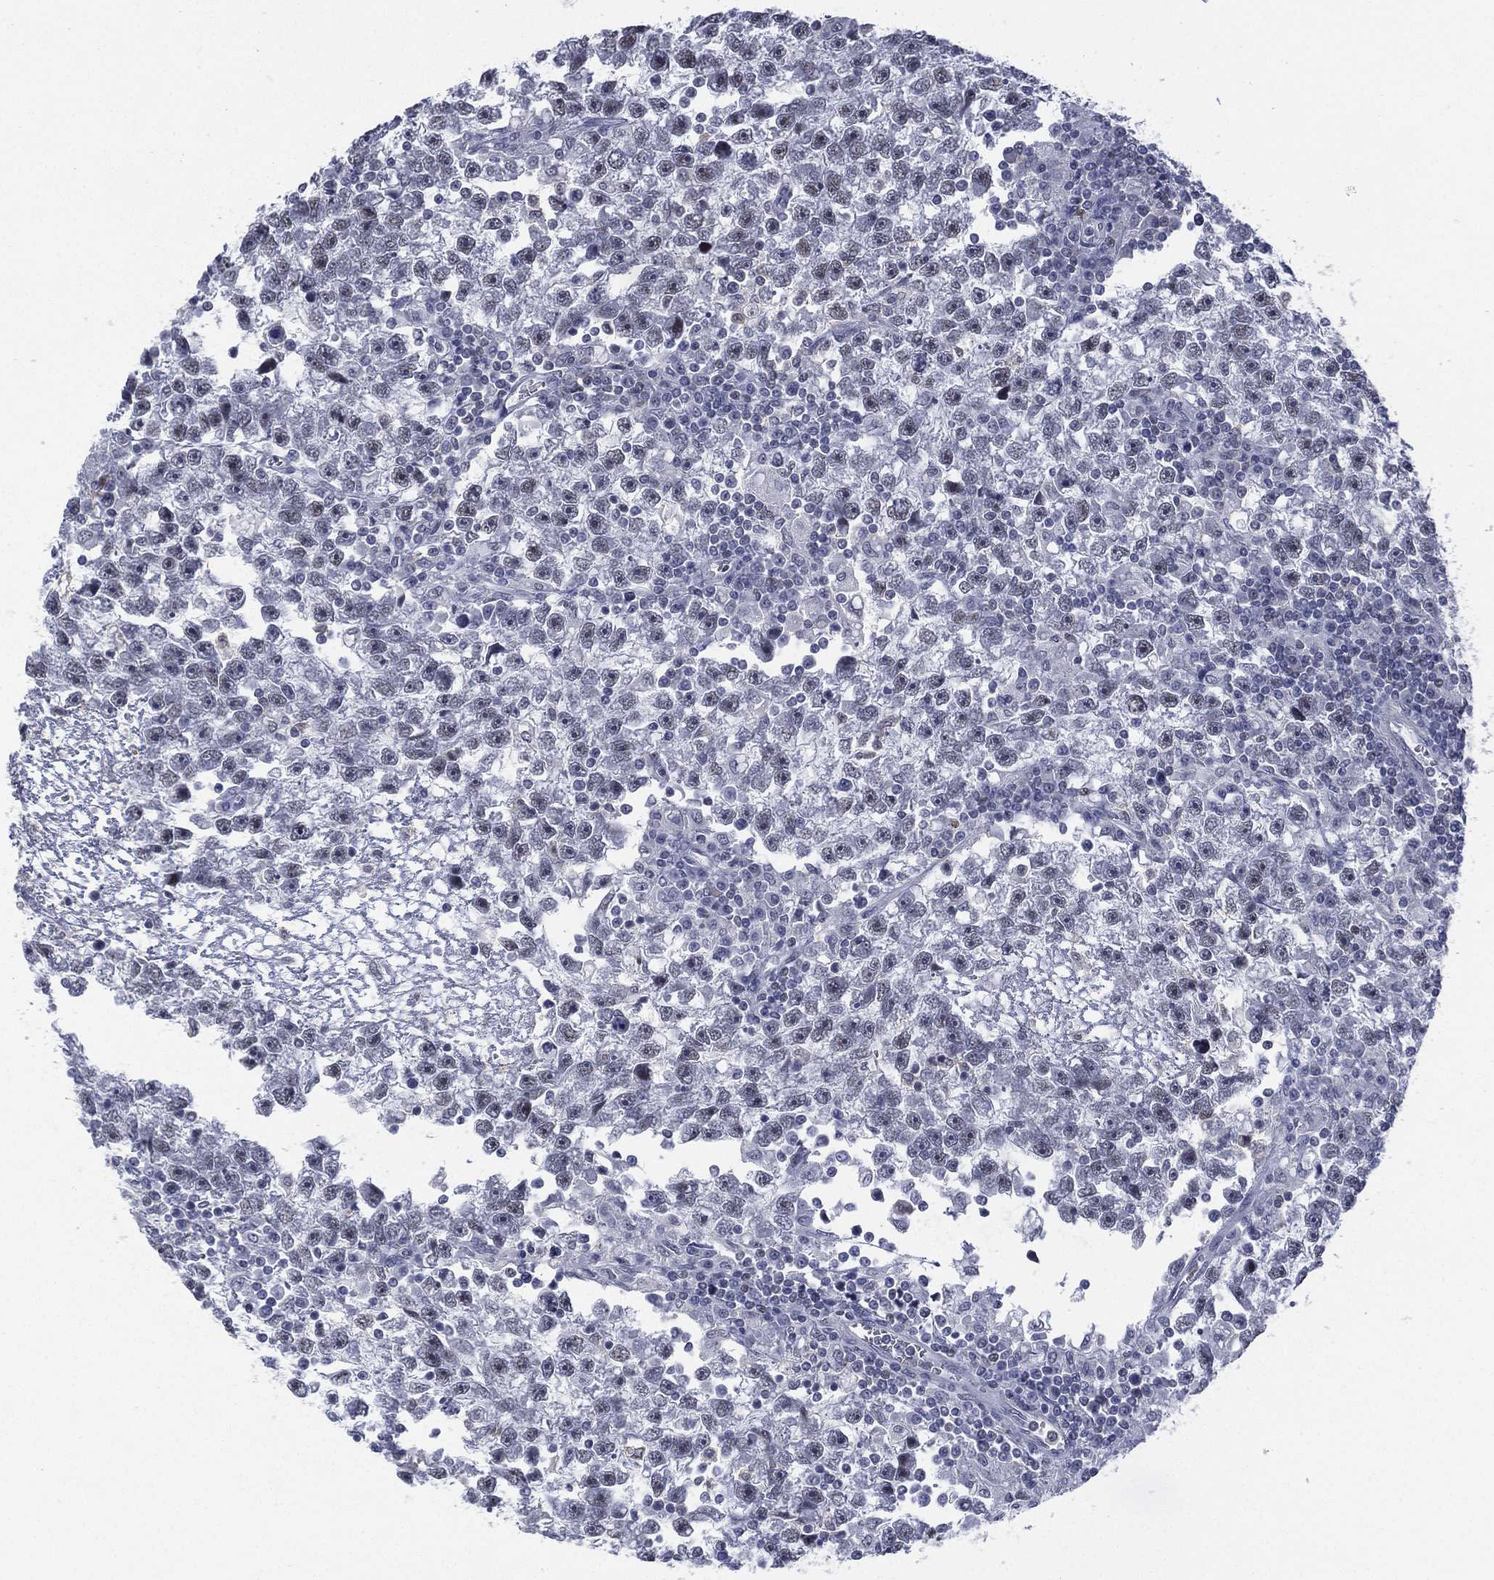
{"staining": {"intensity": "negative", "quantity": "none", "location": "none"}, "tissue": "testis cancer", "cell_type": "Tumor cells", "image_type": "cancer", "snomed": [{"axis": "morphology", "description": "Seminoma, NOS"}, {"axis": "topography", "description": "Testis"}], "caption": "The image demonstrates no significant expression in tumor cells of testis cancer.", "gene": "ZNF711", "patient": {"sex": "male", "age": 47}}